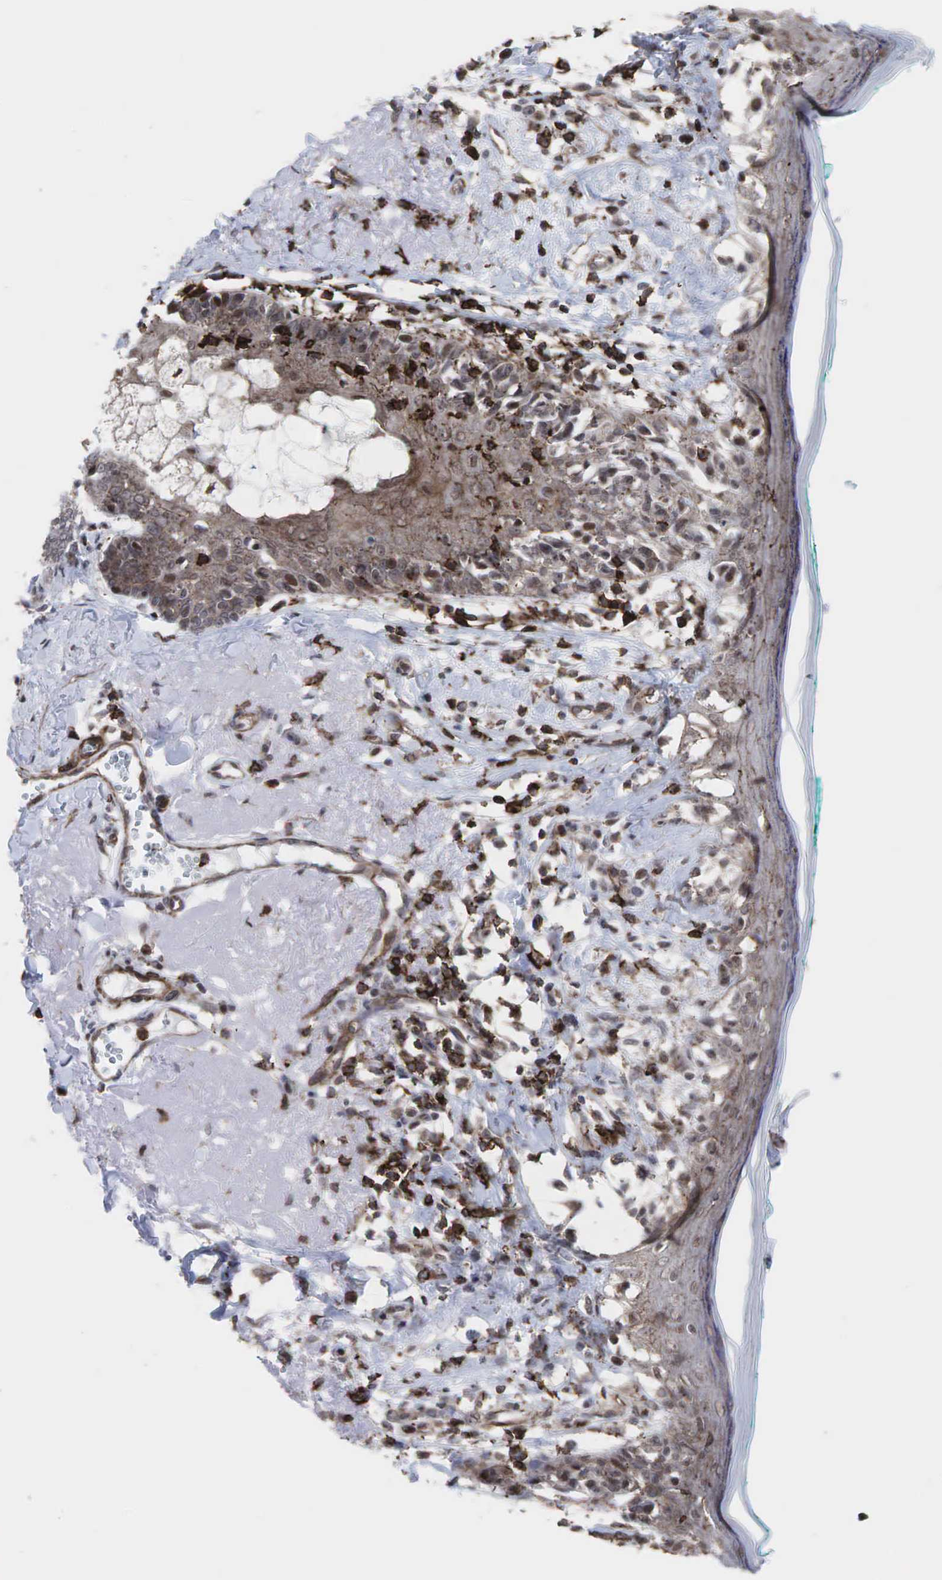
{"staining": {"intensity": "weak", "quantity": ">75%", "location": "cytoplasmic/membranous"}, "tissue": "melanoma", "cell_type": "Tumor cells", "image_type": "cancer", "snomed": [{"axis": "morphology", "description": "Malignant melanoma, NOS"}, {"axis": "topography", "description": "Skin"}], "caption": "Human melanoma stained with a brown dye exhibits weak cytoplasmic/membranous positive positivity in approximately >75% of tumor cells.", "gene": "GPRASP1", "patient": {"sex": "male", "age": 80}}